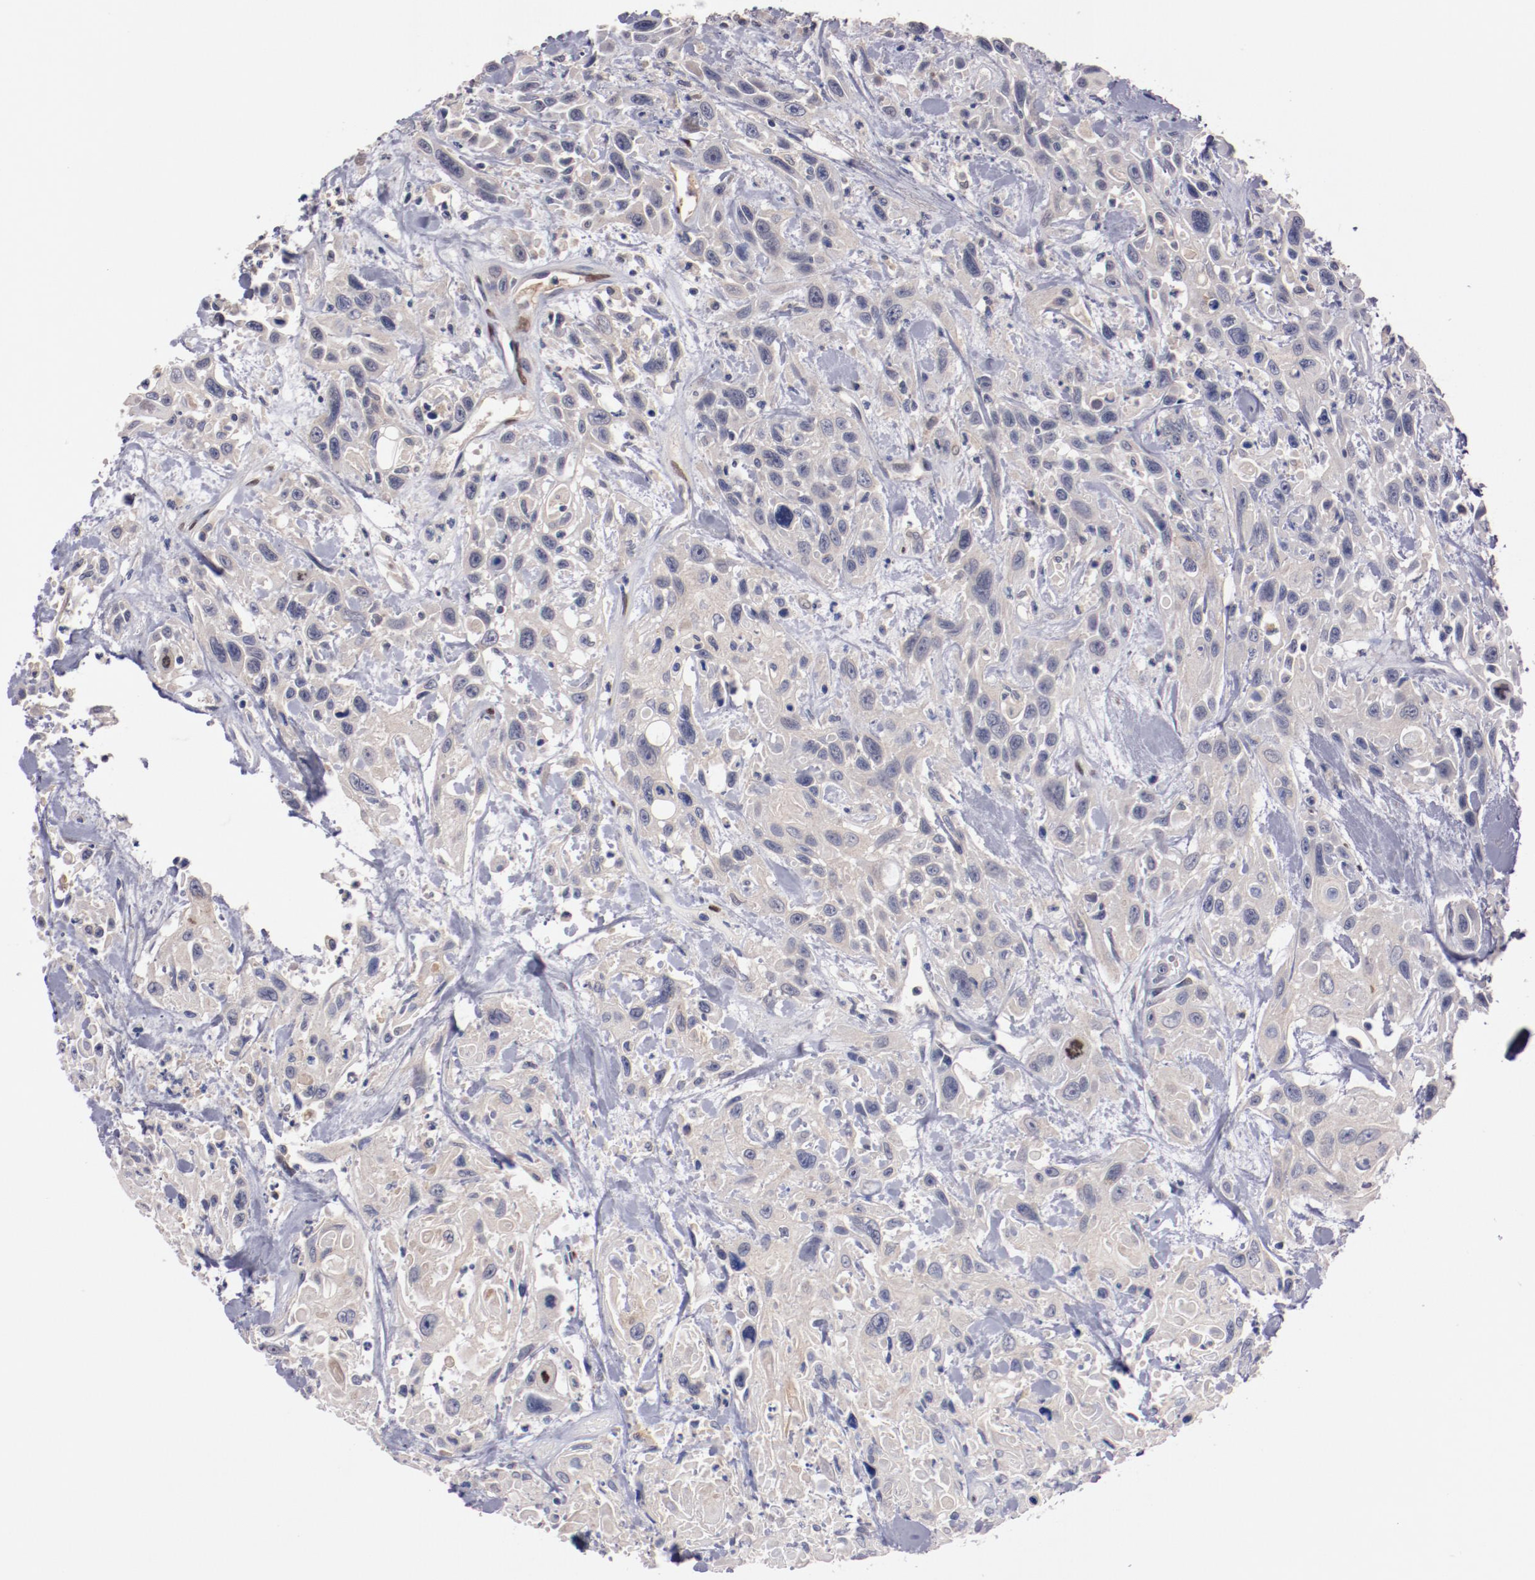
{"staining": {"intensity": "weak", "quantity": ">75%", "location": "cytoplasmic/membranous"}, "tissue": "urothelial cancer", "cell_type": "Tumor cells", "image_type": "cancer", "snomed": [{"axis": "morphology", "description": "Urothelial carcinoma, High grade"}, {"axis": "topography", "description": "Urinary bladder"}], "caption": "IHC image of human high-grade urothelial carcinoma stained for a protein (brown), which exhibits low levels of weak cytoplasmic/membranous expression in about >75% of tumor cells.", "gene": "FAM81A", "patient": {"sex": "female", "age": 84}}